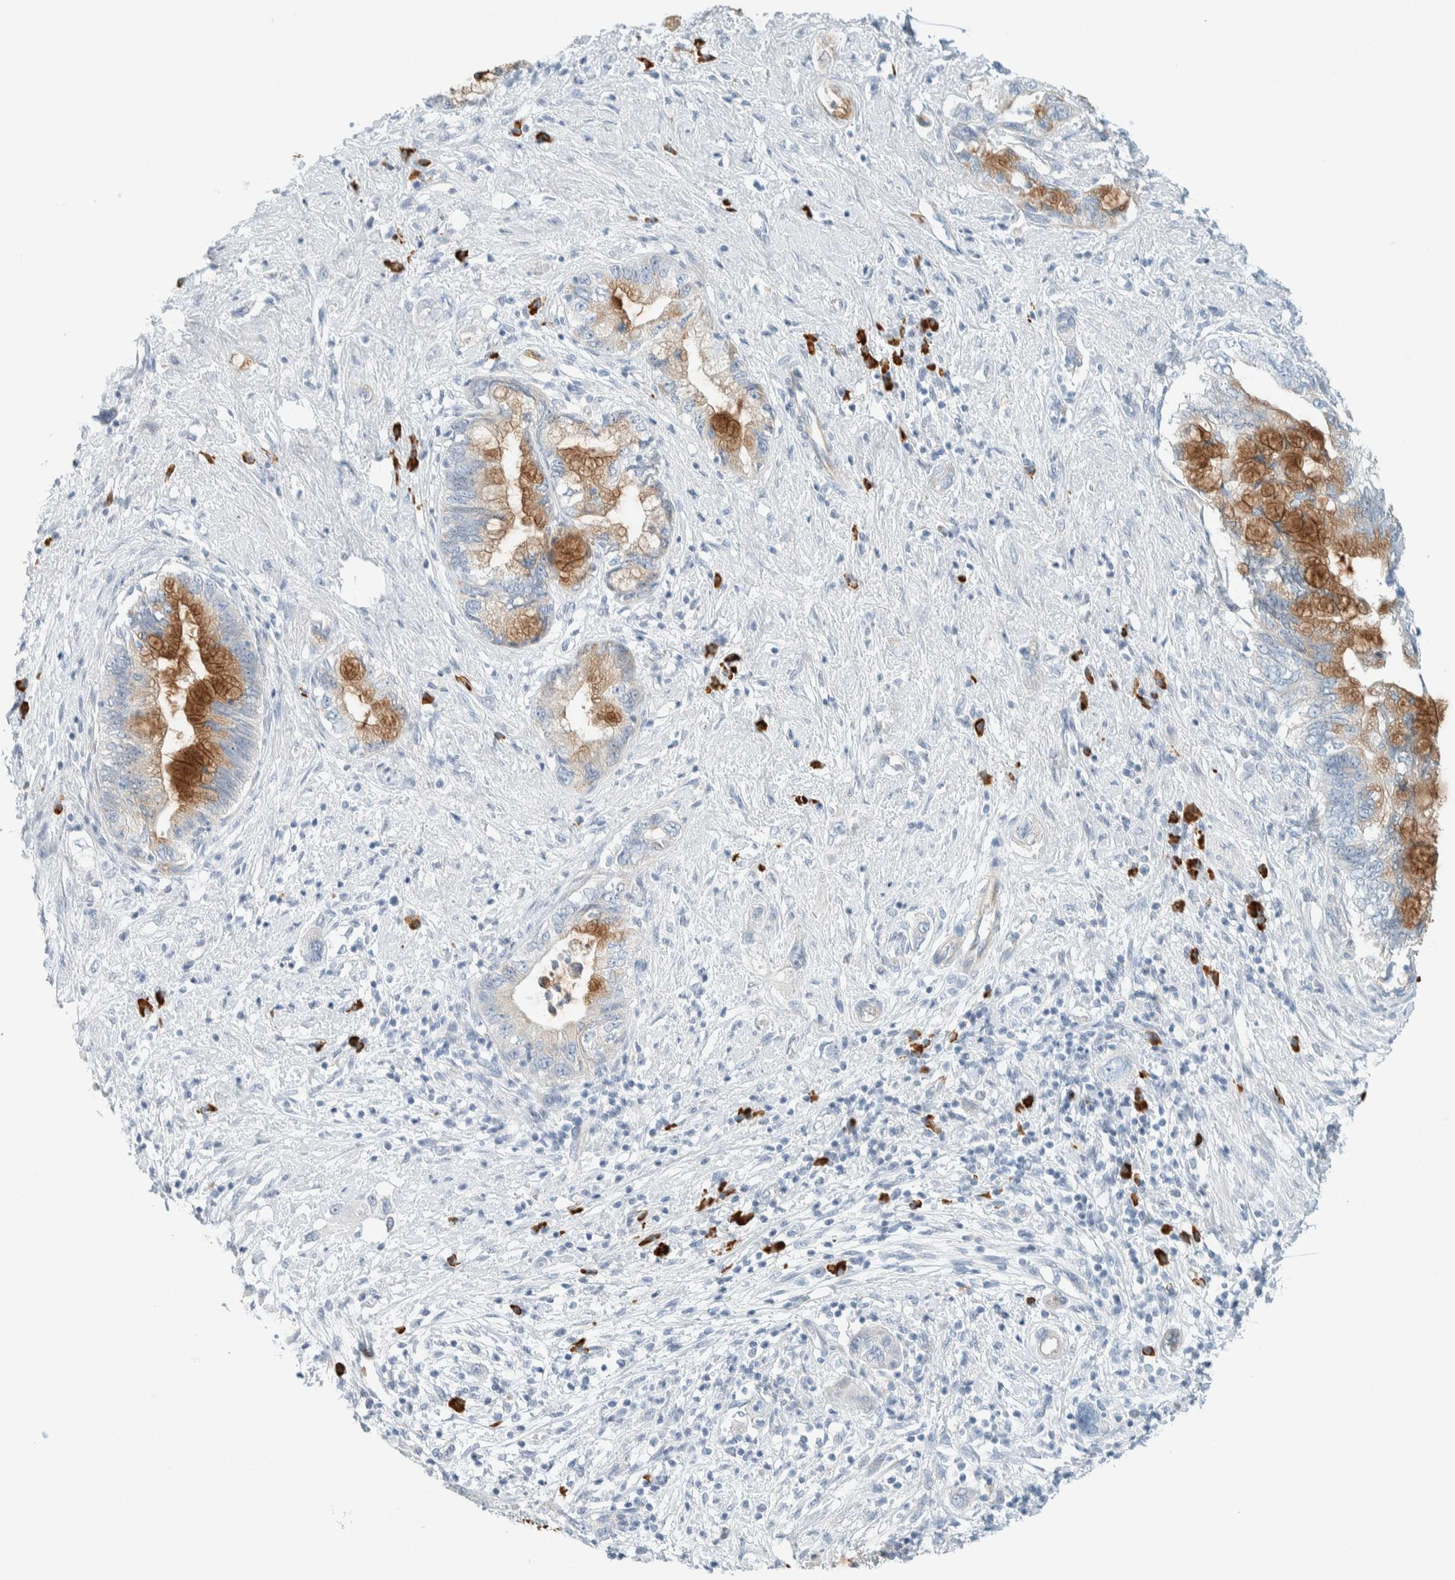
{"staining": {"intensity": "moderate", "quantity": "25%-75%", "location": "cytoplasmic/membranous"}, "tissue": "pancreatic cancer", "cell_type": "Tumor cells", "image_type": "cancer", "snomed": [{"axis": "morphology", "description": "Adenocarcinoma, NOS"}, {"axis": "topography", "description": "Pancreas"}], "caption": "Immunohistochemical staining of human pancreatic adenocarcinoma displays medium levels of moderate cytoplasmic/membranous expression in approximately 25%-75% of tumor cells.", "gene": "ARHGAP27", "patient": {"sex": "female", "age": 73}}